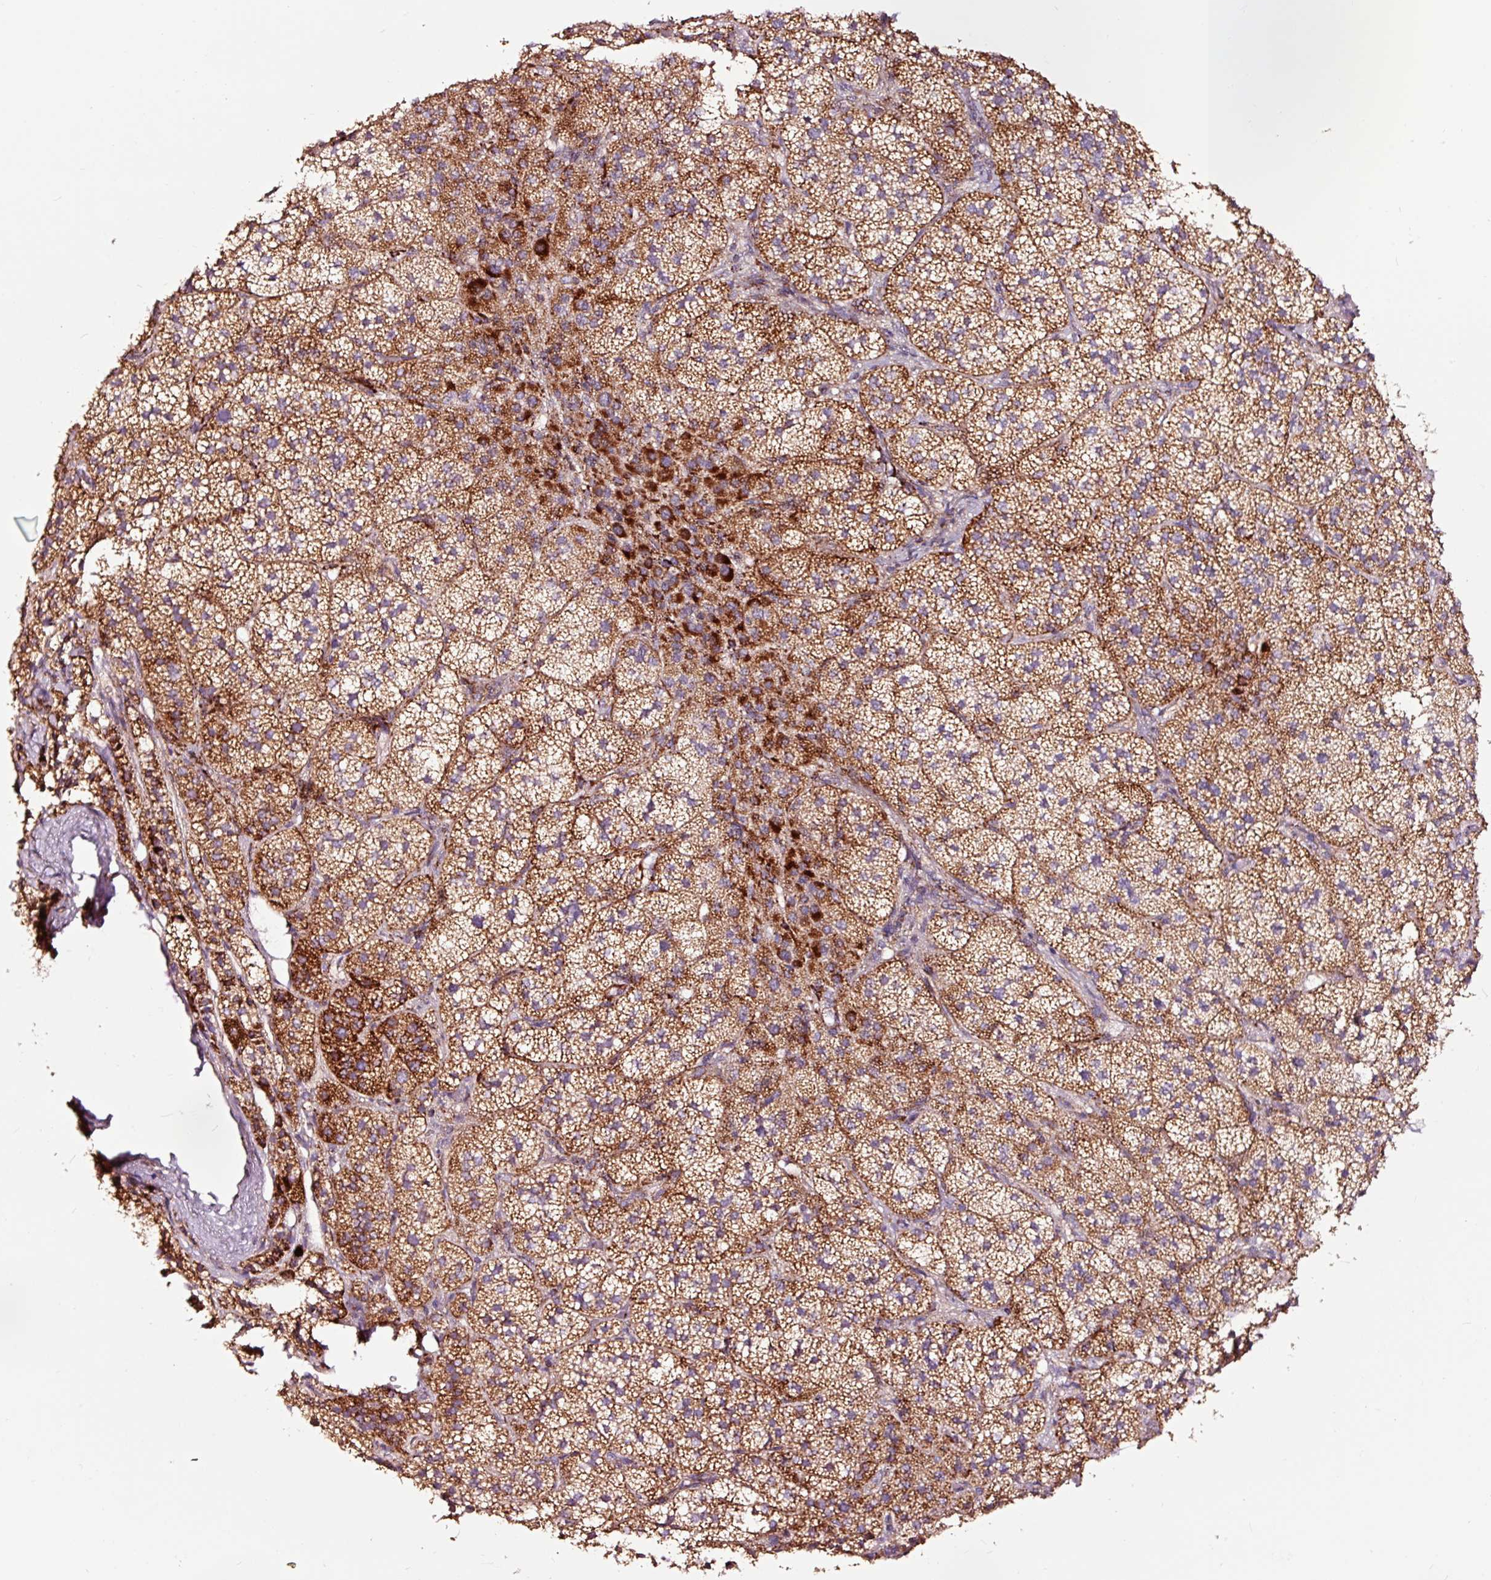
{"staining": {"intensity": "strong", "quantity": ">75%", "location": "cytoplasmic/membranous"}, "tissue": "adrenal gland", "cell_type": "Glandular cells", "image_type": "normal", "snomed": [{"axis": "morphology", "description": "Normal tissue, NOS"}, {"axis": "topography", "description": "Adrenal gland"}], "caption": "Glandular cells display high levels of strong cytoplasmic/membranous staining in approximately >75% of cells in benign adrenal gland.", "gene": "TPM1", "patient": {"sex": "female", "age": 58}}